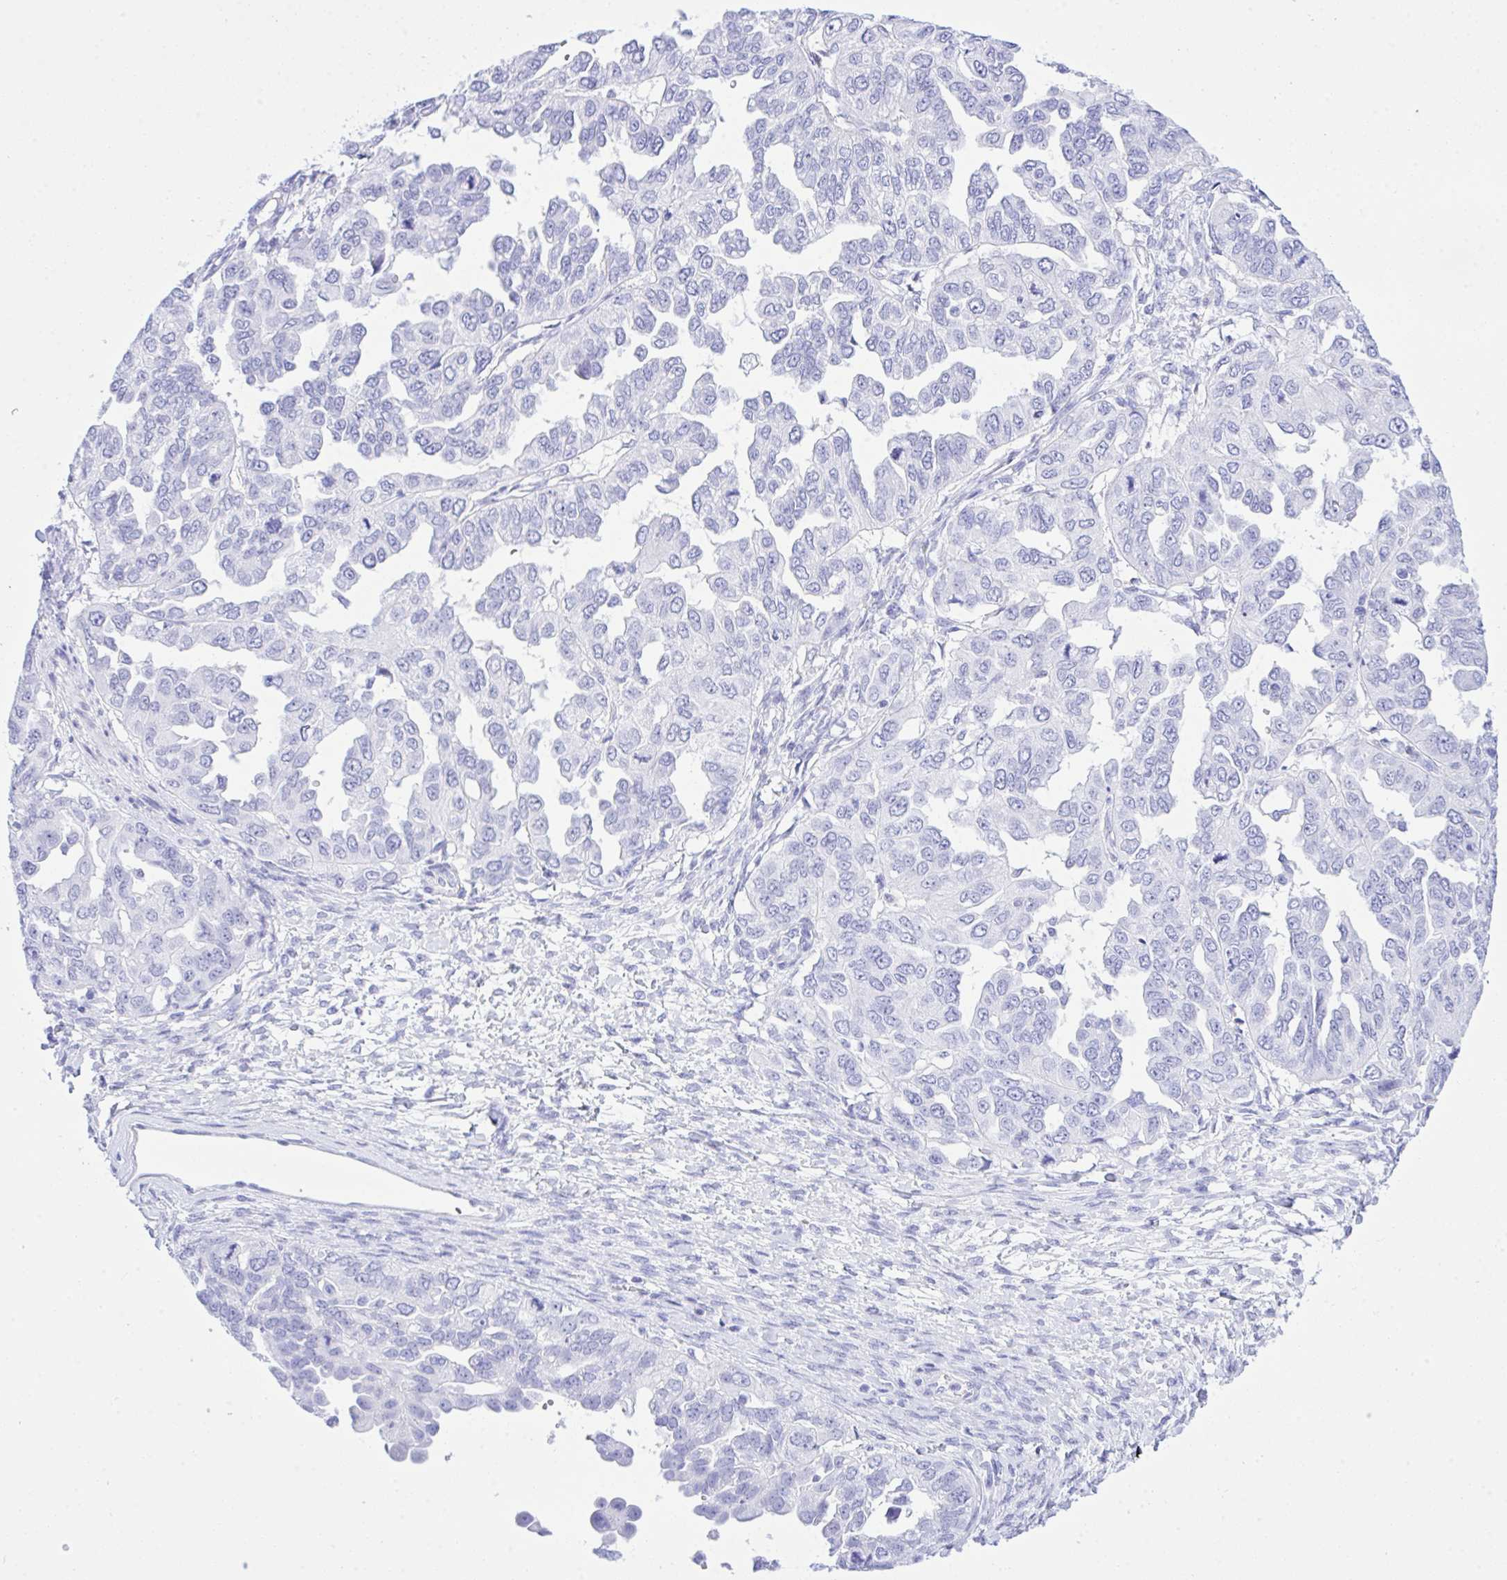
{"staining": {"intensity": "negative", "quantity": "none", "location": "none"}, "tissue": "ovarian cancer", "cell_type": "Tumor cells", "image_type": "cancer", "snomed": [{"axis": "morphology", "description": "Cystadenocarcinoma, serous, NOS"}, {"axis": "topography", "description": "Ovary"}], "caption": "DAB immunohistochemical staining of serous cystadenocarcinoma (ovarian) reveals no significant positivity in tumor cells.", "gene": "SELENOV", "patient": {"sex": "female", "age": 53}}